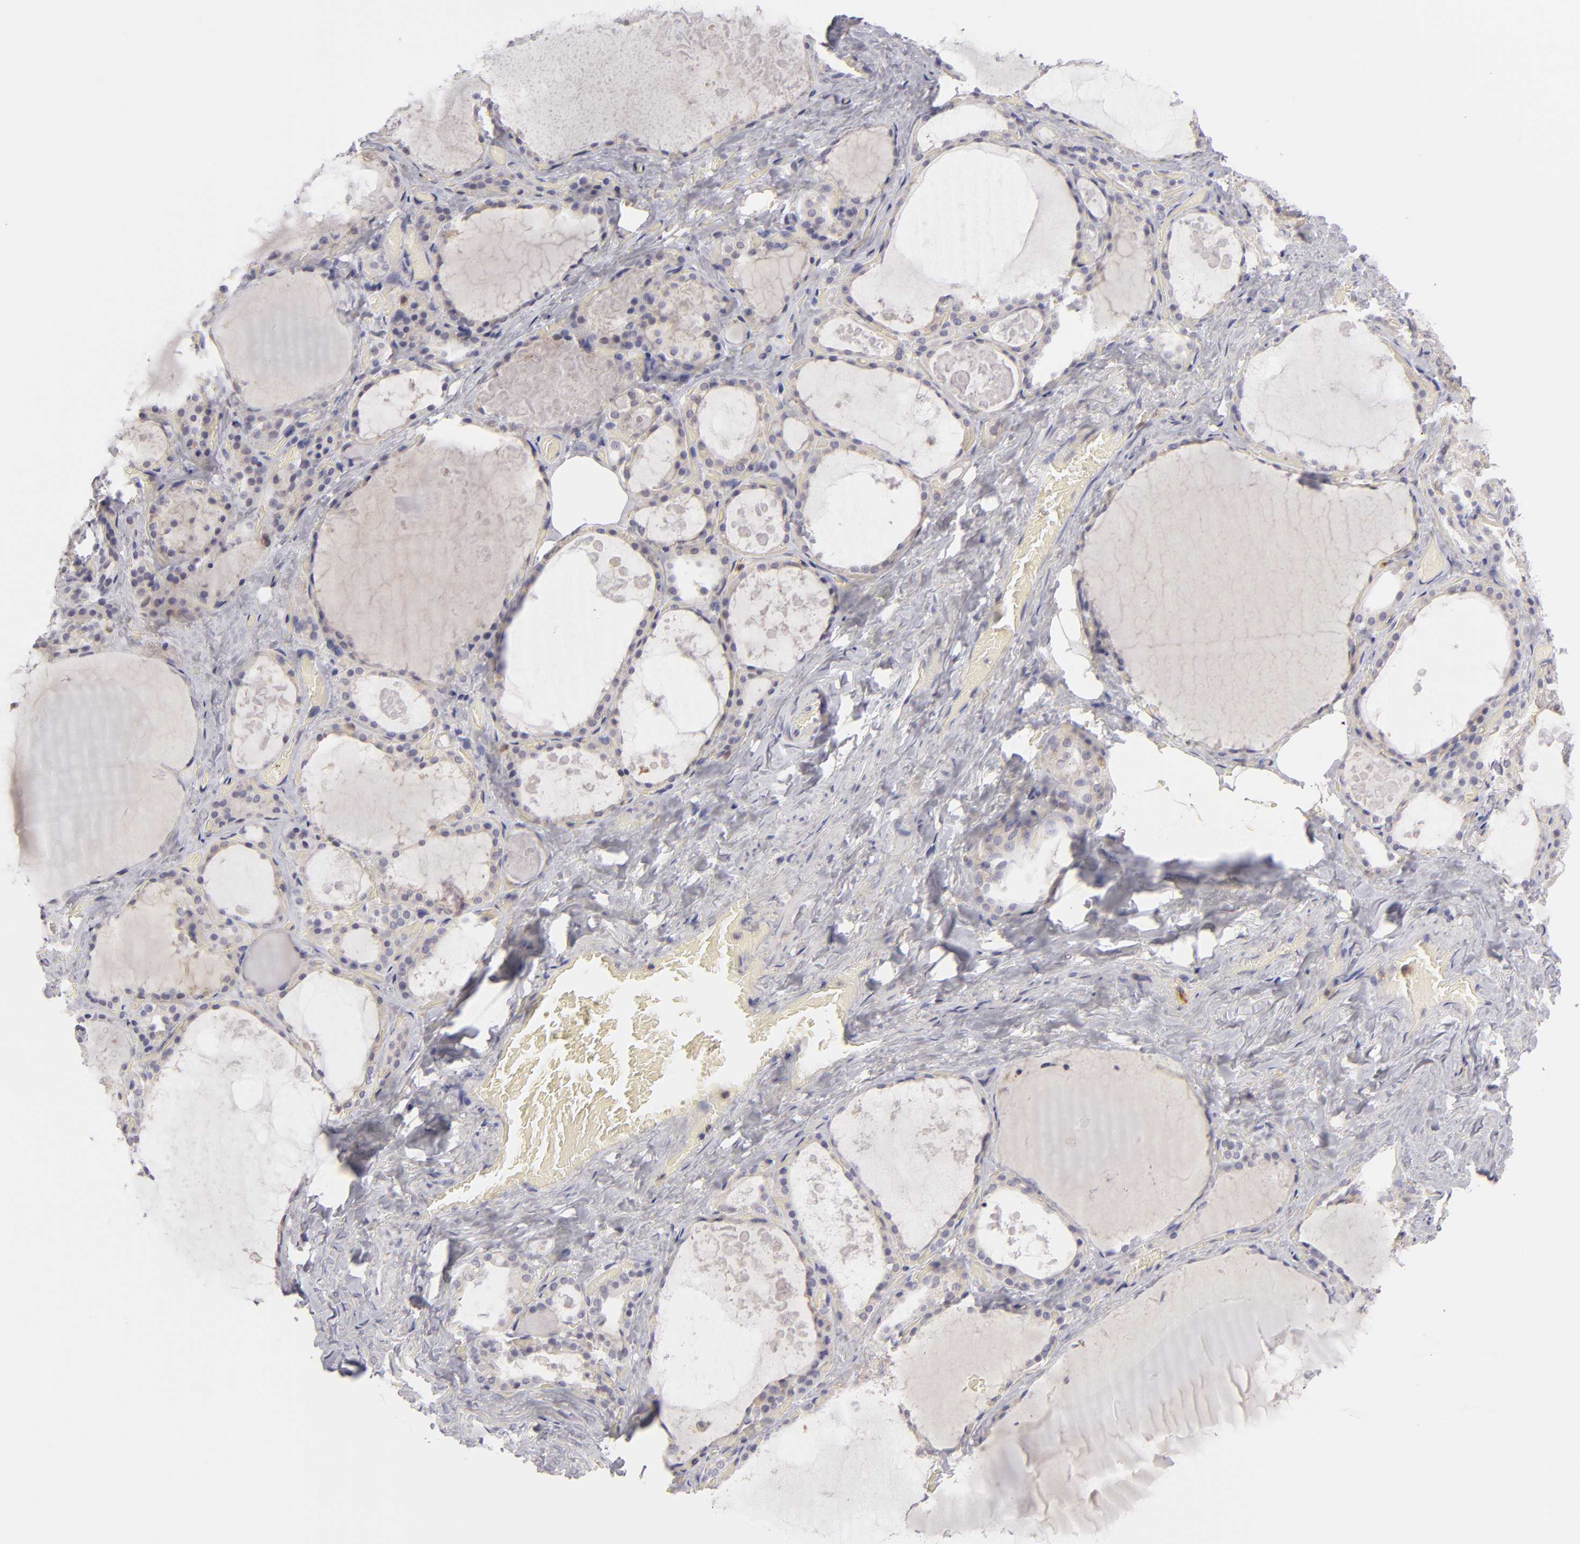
{"staining": {"intensity": "negative", "quantity": "none", "location": "none"}, "tissue": "thyroid gland", "cell_type": "Glandular cells", "image_type": "normal", "snomed": [{"axis": "morphology", "description": "Normal tissue, NOS"}, {"axis": "topography", "description": "Thyroid gland"}], "caption": "Benign thyroid gland was stained to show a protein in brown. There is no significant expression in glandular cells. (Stains: DAB (3,3'-diaminobenzidine) immunohistochemistry (IHC) with hematoxylin counter stain, Microscopy: brightfield microscopy at high magnification).", "gene": "MMP10", "patient": {"sex": "male", "age": 61}}